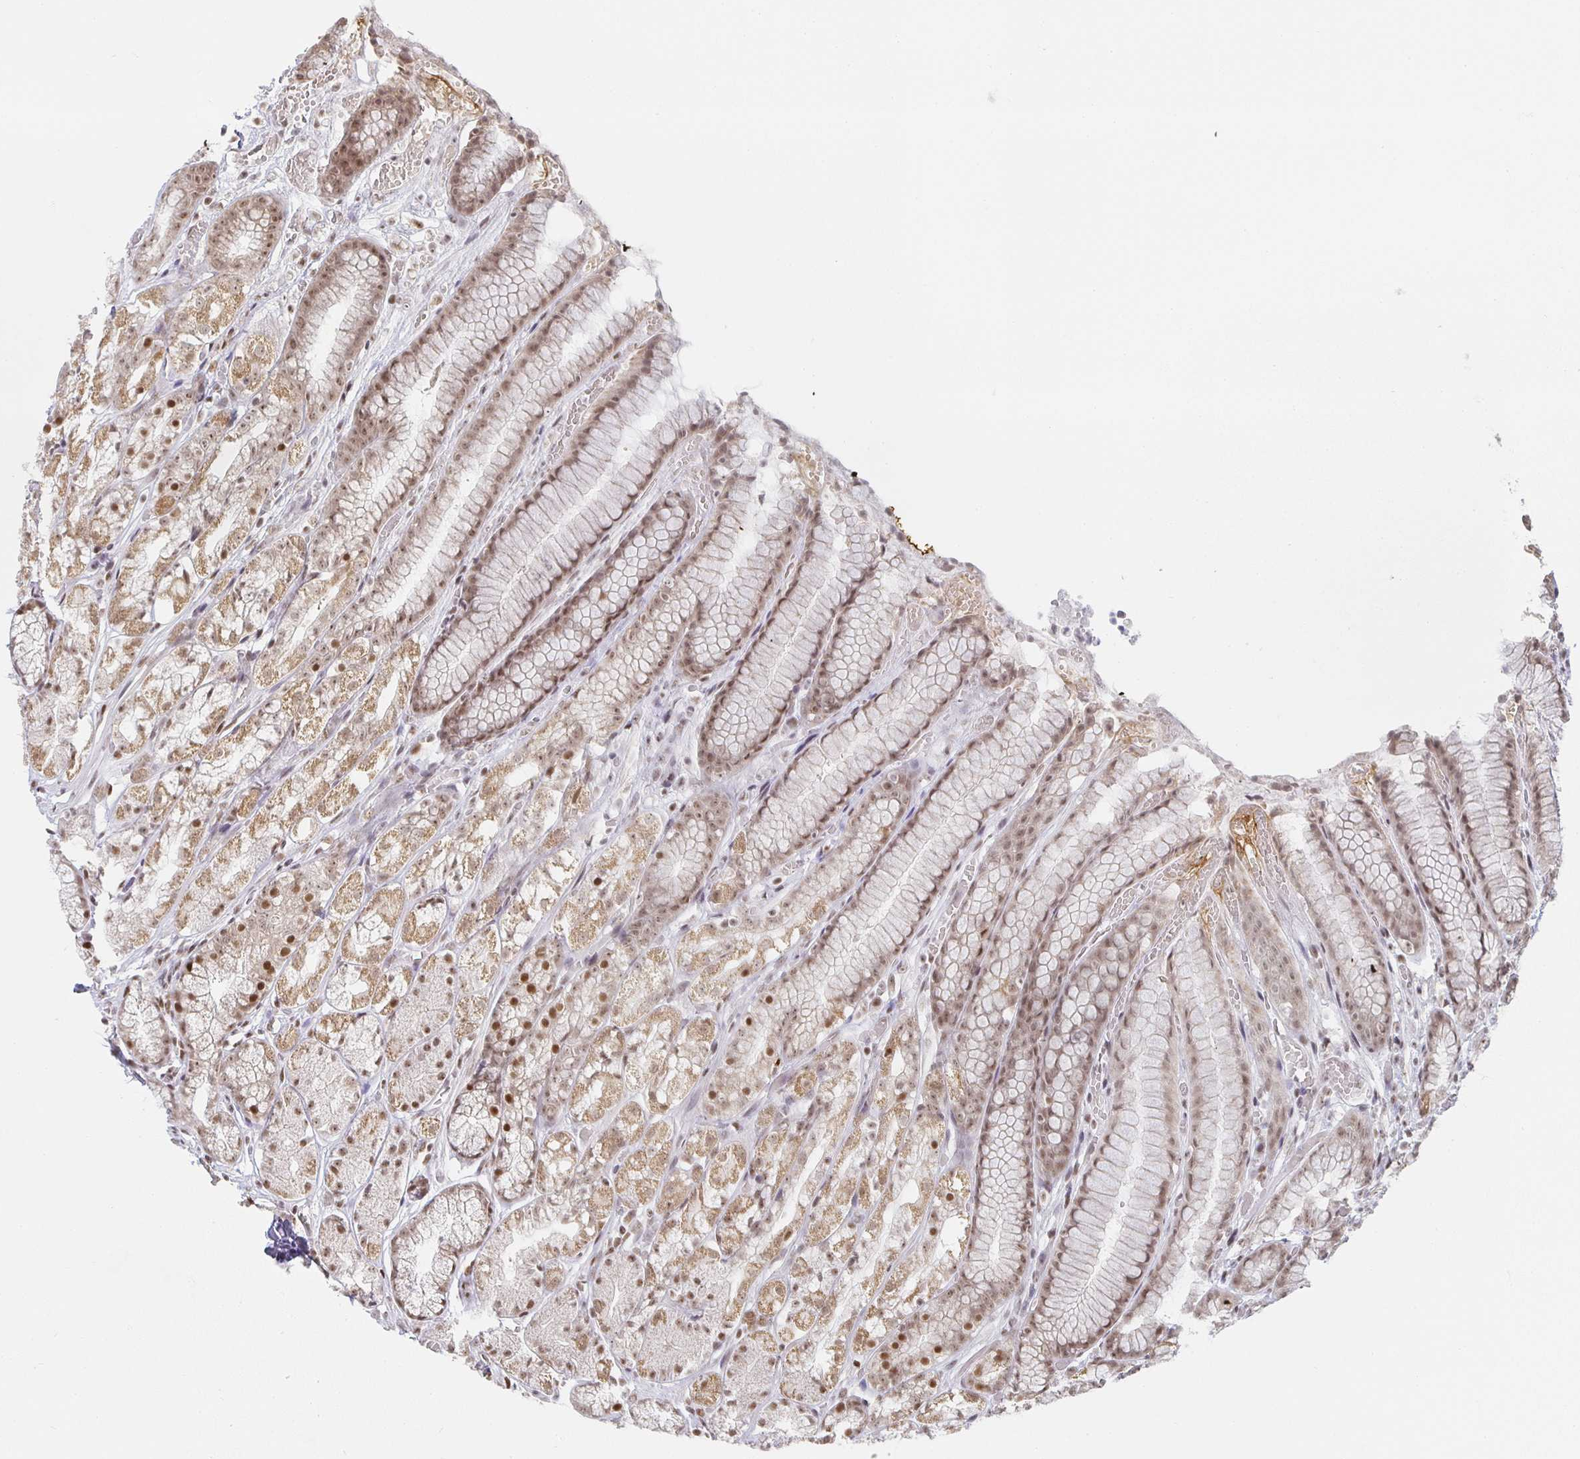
{"staining": {"intensity": "moderate", "quantity": ">75%", "location": "cytoplasmic/membranous,nuclear"}, "tissue": "stomach", "cell_type": "Glandular cells", "image_type": "normal", "snomed": [{"axis": "morphology", "description": "Normal tissue, NOS"}, {"axis": "topography", "description": "Smooth muscle"}, {"axis": "topography", "description": "Stomach"}], "caption": "Immunohistochemistry (IHC) image of unremarkable stomach: stomach stained using immunohistochemistry exhibits medium levels of moderate protein expression localized specifically in the cytoplasmic/membranous,nuclear of glandular cells, appearing as a cytoplasmic/membranous,nuclear brown color.", "gene": "SMARCA2", "patient": {"sex": "male", "age": 70}}